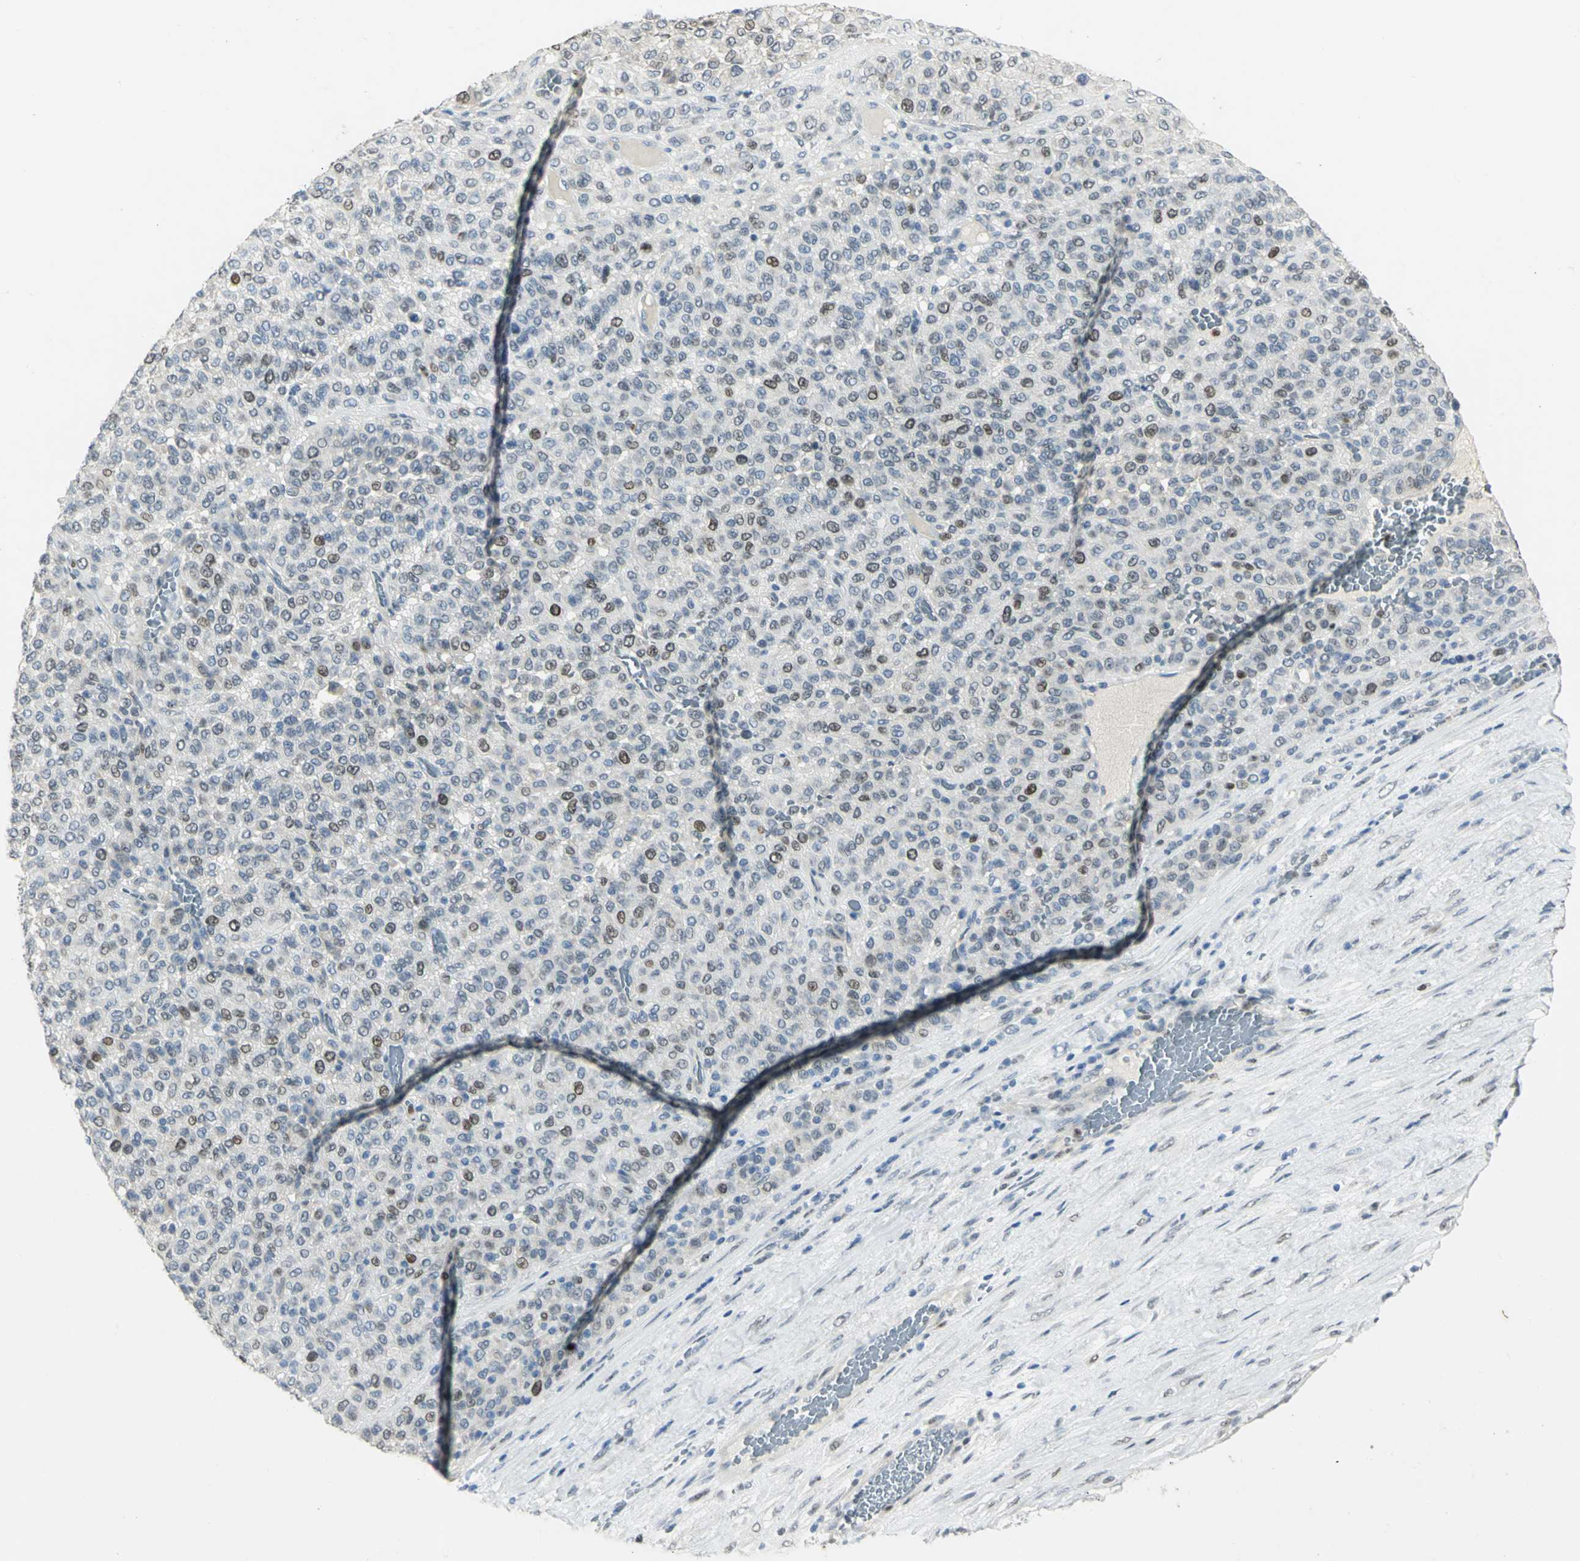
{"staining": {"intensity": "strong", "quantity": "<25%", "location": "nuclear"}, "tissue": "melanoma", "cell_type": "Tumor cells", "image_type": "cancer", "snomed": [{"axis": "morphology", "description": "Malignant melanoma, Metastatic site"}, {"axis": "topography", "description": "Pancreas"}], "caption": "Protein staining shows strong nuclear staining in approximately <25% of tumor cells in malignant melanoma (metastatic site). Ihc stains the protein in brown and the nuclei are stained blue.", "gene": "BCL6", "patient": {"sex": "female", "age": 30}}